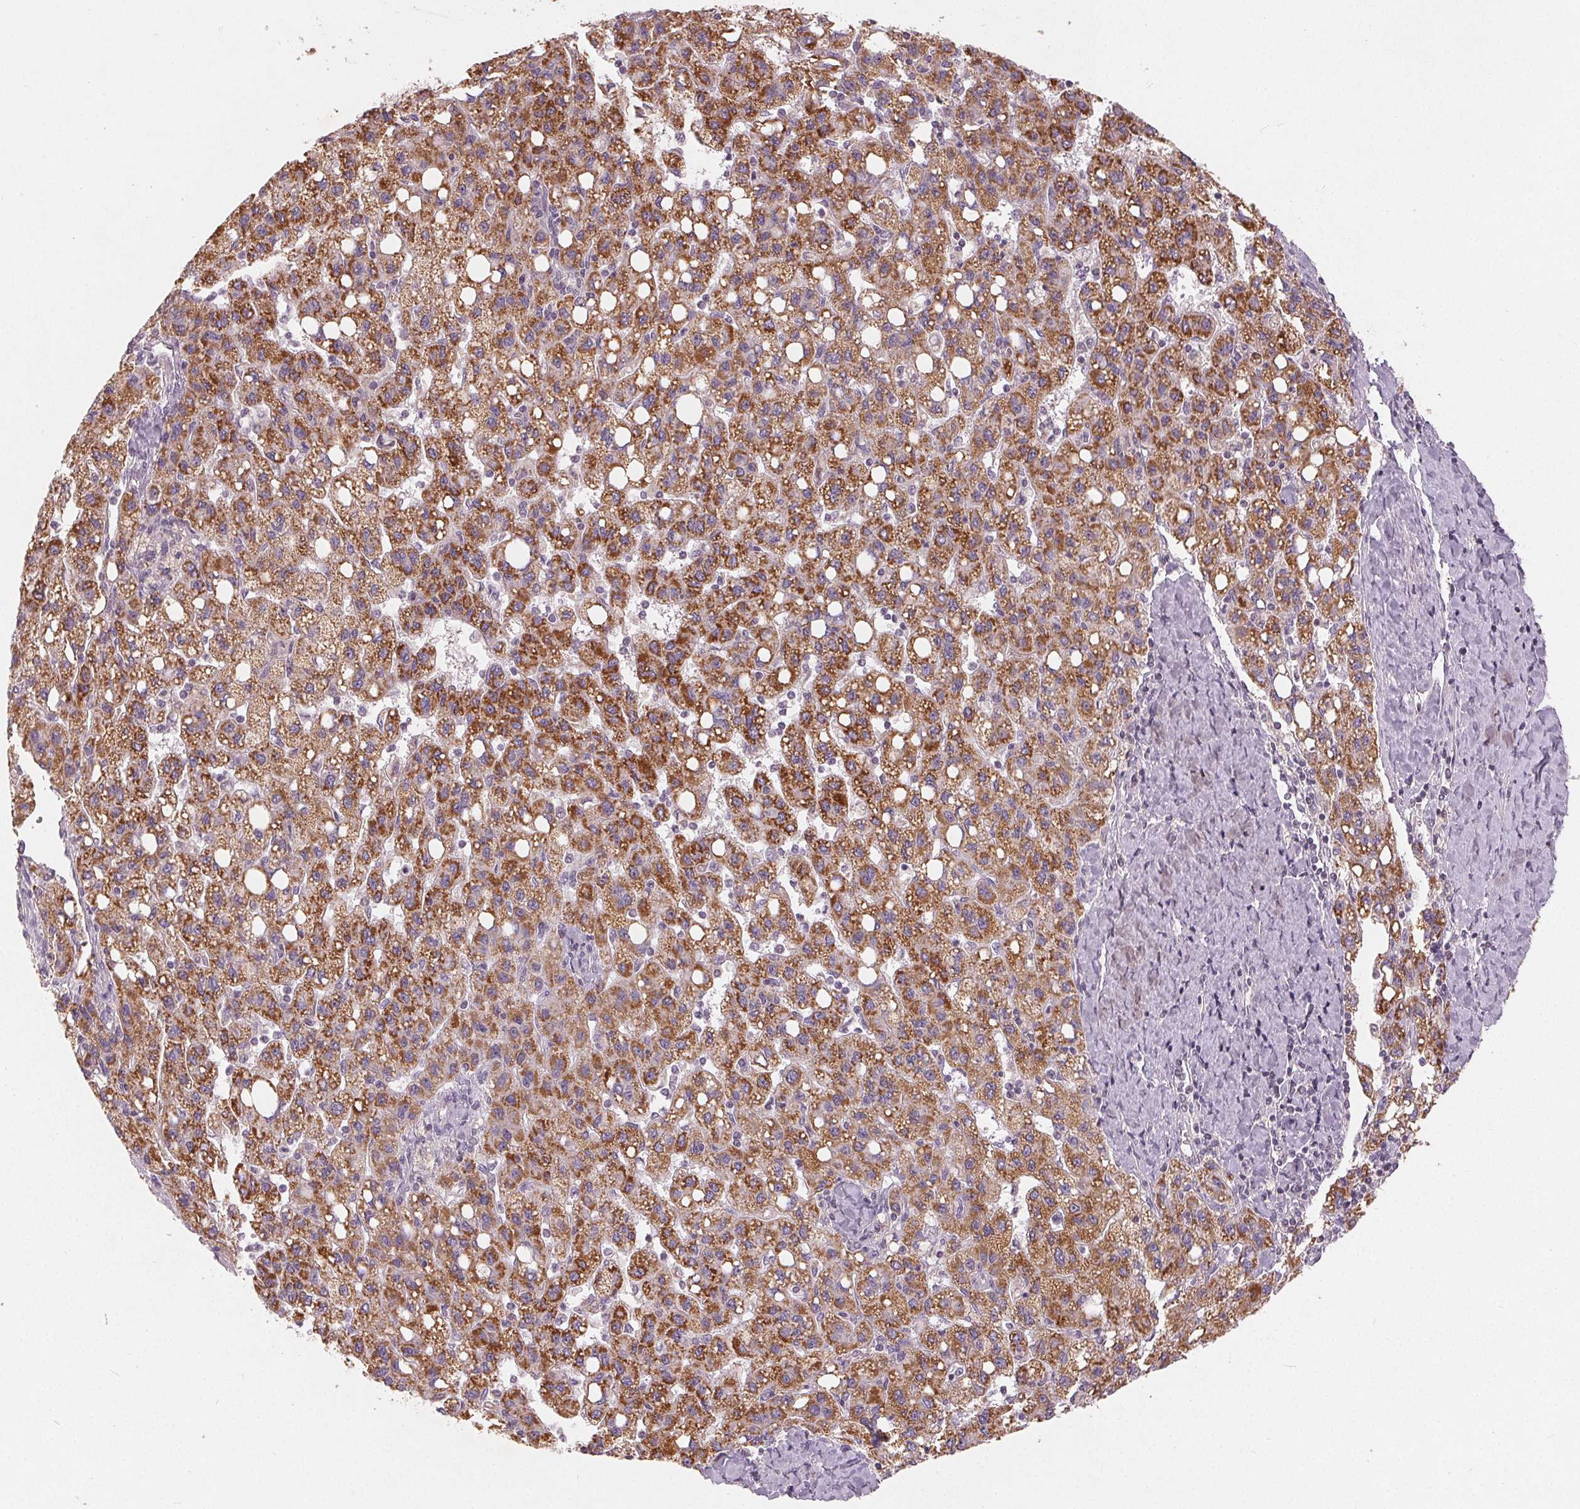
{"staining": {"intensity": "strong", "quantity": ">75%", "location": "cytoplasmic/membranous"}, "tissue": "liver cancer", "cell_type": "Tumor cells", "image_type": "cancer", "snomed": [{"axis": "morphology", "description": "Carcinoma, Hepatocellular, NOS"}, {"axis": "topography", "description": "Liver"}], "caption": "Hepatocellular carcinoma (liver) stained with a protein marker reveals strong staining in tumor cells.", "gene": "TRIM60", "patient": {"sex": "female", "age": 82}}